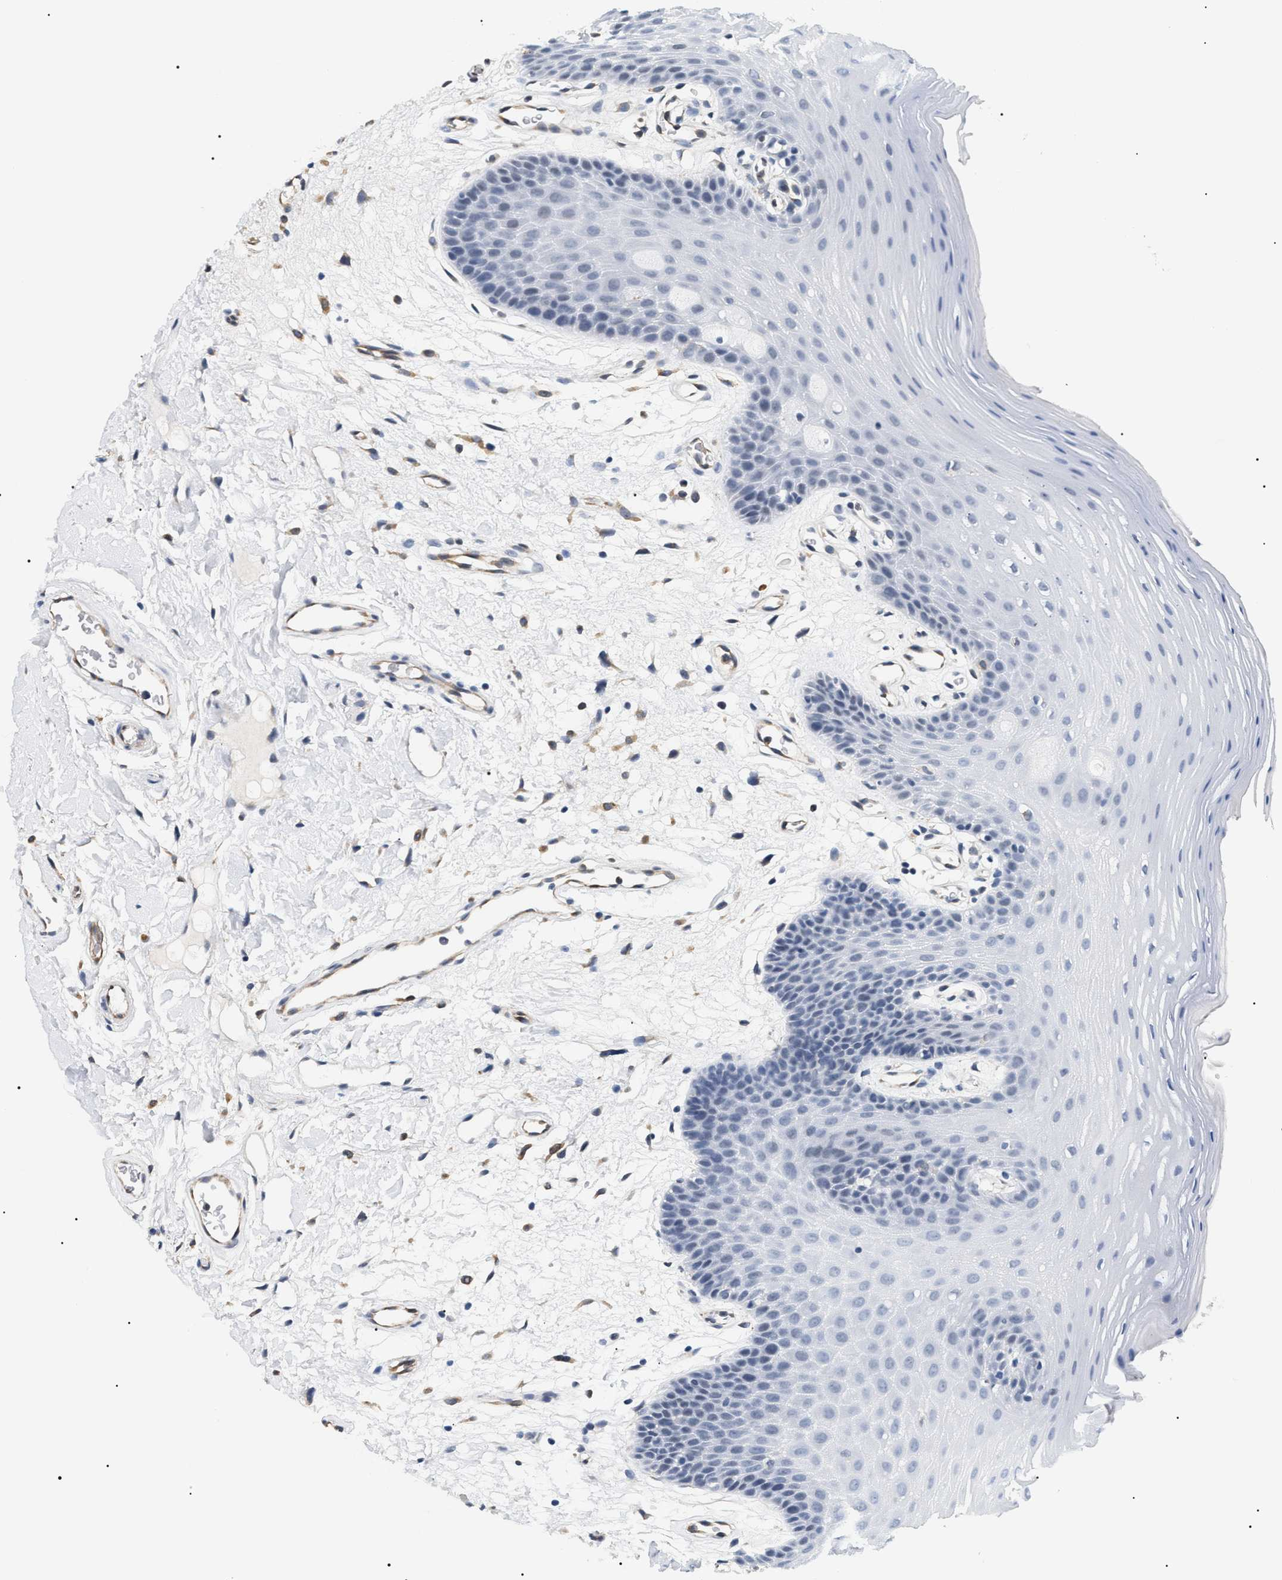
{"staining": {"intensity": "negative", "quantity": "none", "location": "none"}, "tissue": "oral mucosa", "cell_type": "Squamous epithelial cells", "image_type": "normal", "snomed": [{"axis": "morphology", "description": "Normal tissue, NOS"}, {"axis": "morphology", "description": "Squamous cell carcinoma, NOS"}, {"axis": "topography", "description": "Oral tissue"}, {"axis": "topography", "description": "Head-Neck"}], "caption": "DAB (3,3'-diaminobenzidine) immunohistochemical staining of unremarkable oral mucosa shows no significant positivity in squamous epithelial cells. (Brightfield microscopy of DAB immunohistochemistry (IHC) at high magnification).", "gene": "HSD17B11", "patient": {"sex": "male", "age": 71}}